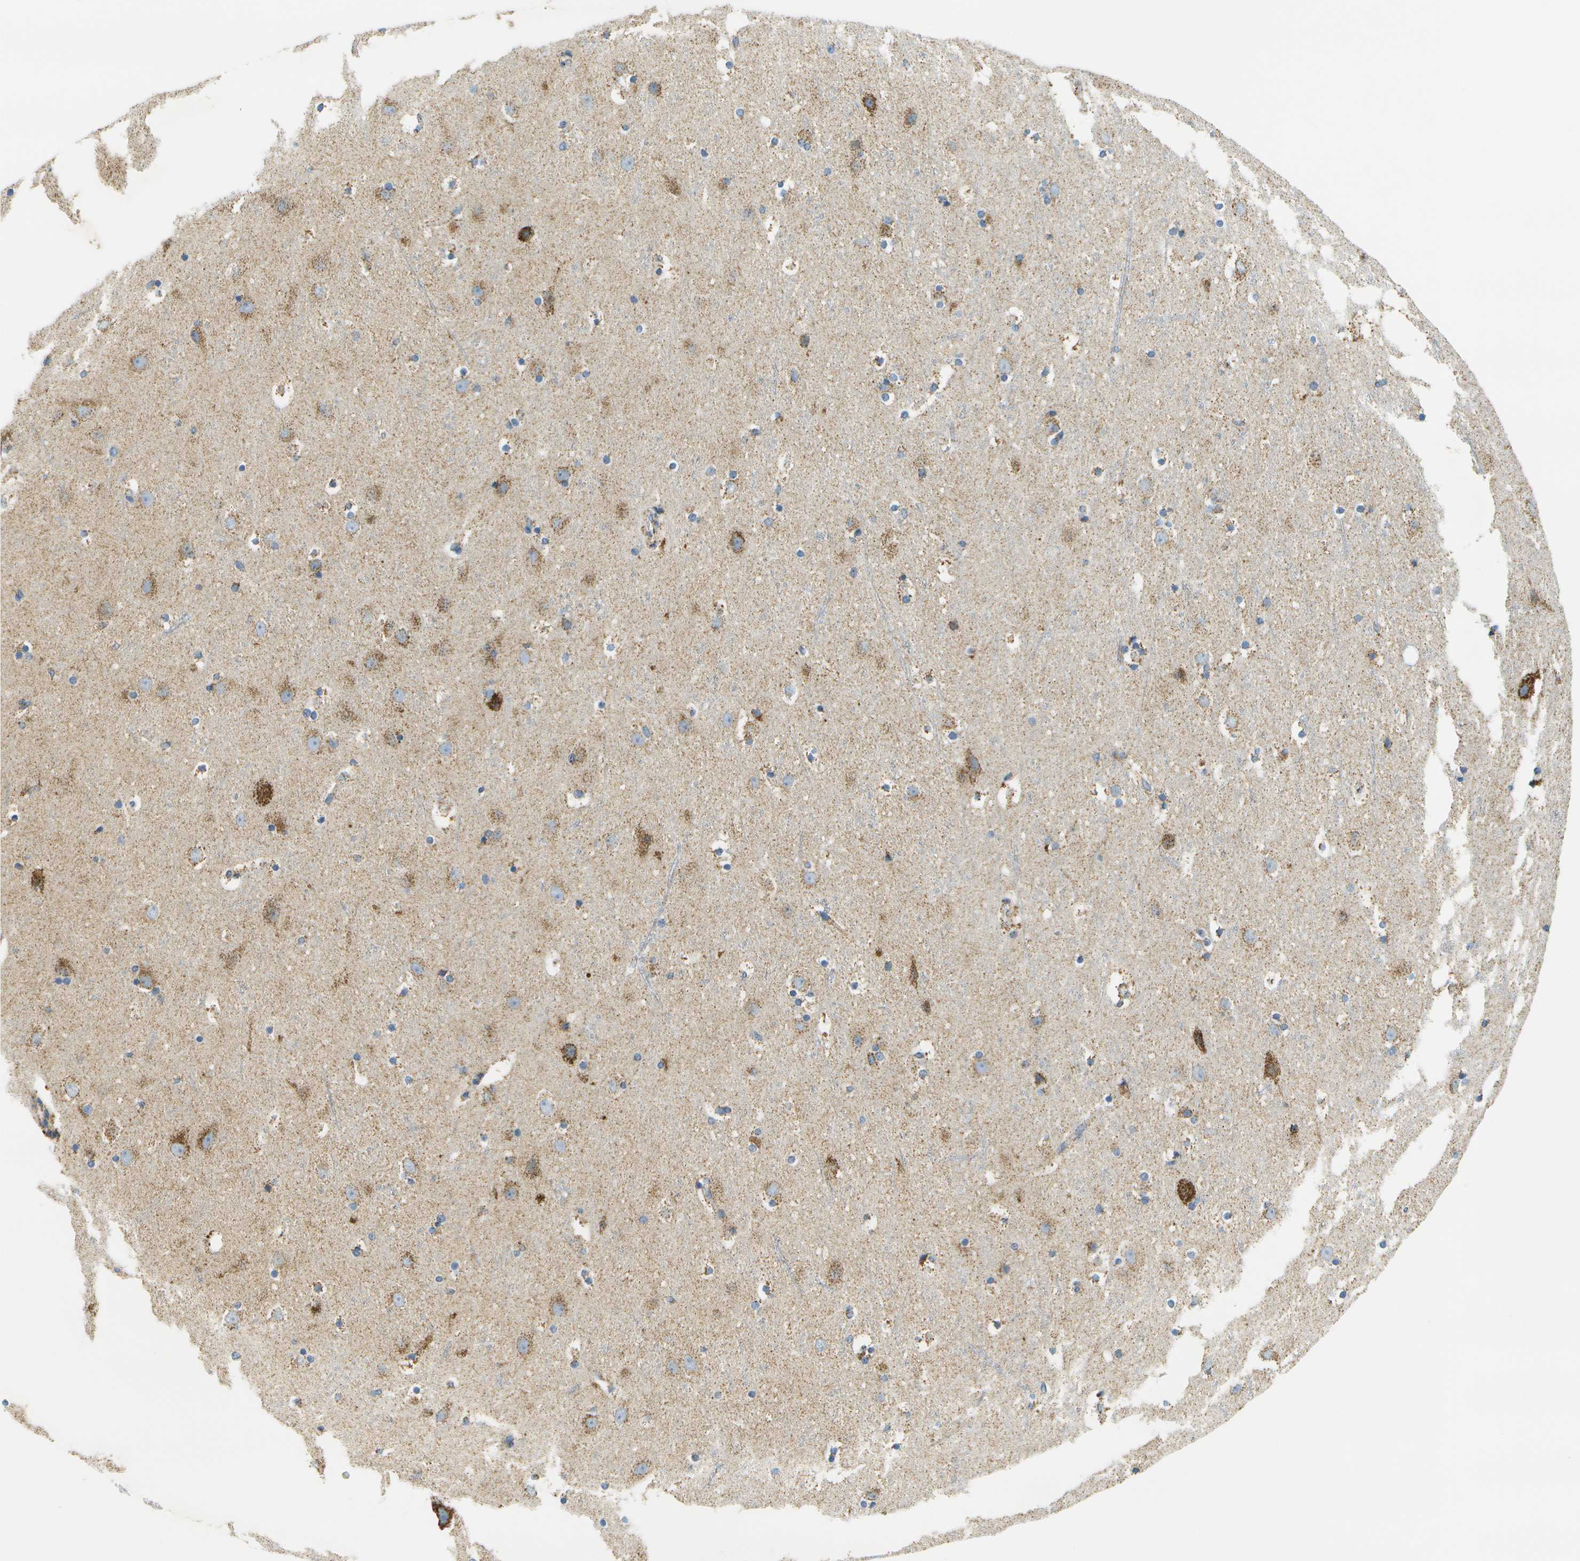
{"staining": {"intensity": "weak", "quantity": ">75%", "location": "cytoplasmic/membranous"}, "tissue": "cerebral cortex", "cell_type": "Endothelial cells", "image_type": "normal", "snomed": [{"axis": "morphology", "description": "Normal tissue, NOS"}, {"axis": "topography", "description": "Cerebral cortex"}], "caption": "IHC (DAB) staining of unremarkable cerebral cortex shows weak cytoplasmic/membranous protein staining in approximately >75% of endothelial cells. The staining is performed using DAB brown chromogen to label protein expression. The nuclei are counter-stained blue using hematoxylin.", "gene": "HLCS", "patient": {"sex": "male", "age": 45}}